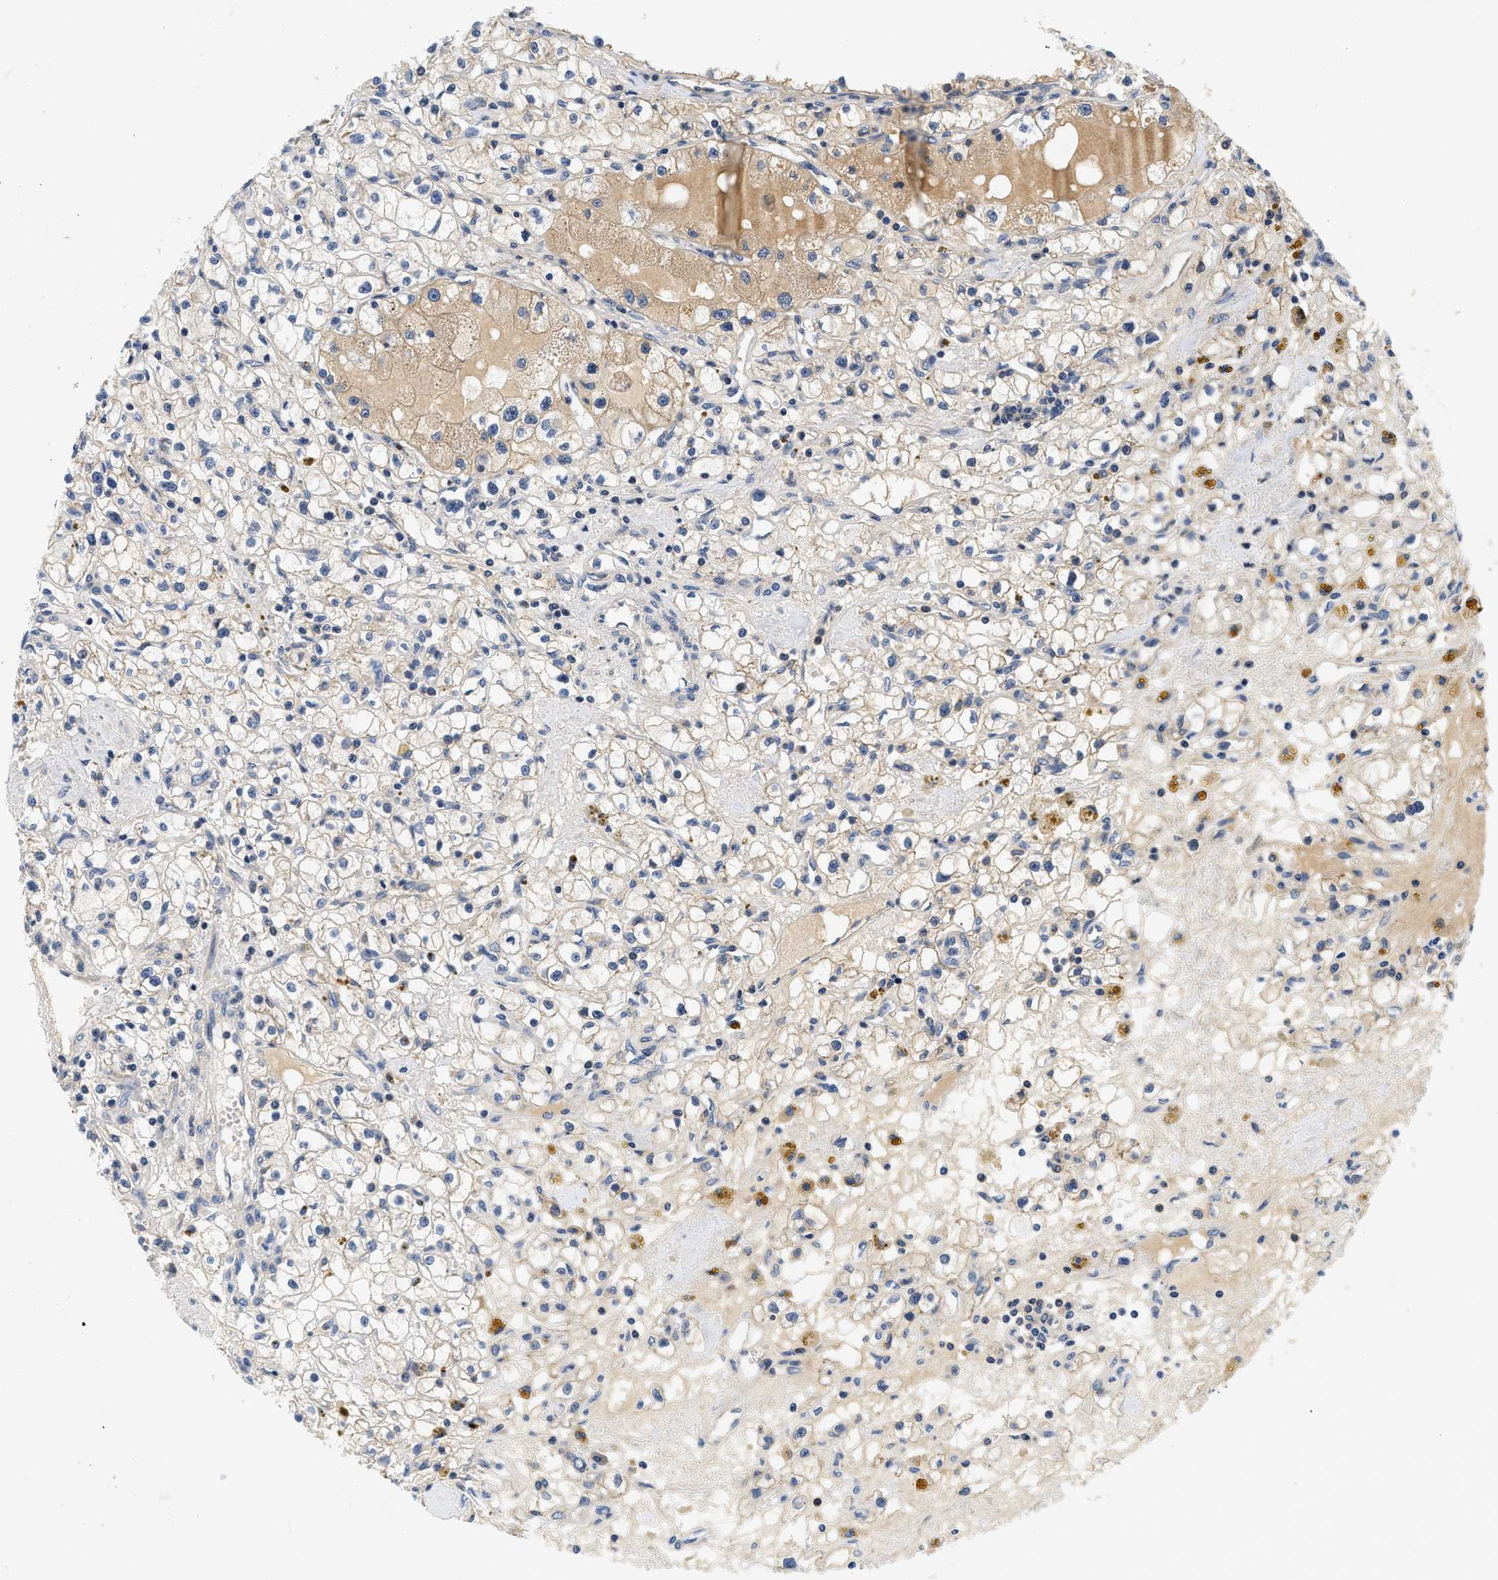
{"staining": {"intensity": "weak", "quantity": ">75%", "location": "cytoplasmic/membranous"}, "tissue": "renal cancer", "cell_type": "Tumor cells", "image_type": "cancer", "snomed": [{"axis": "morphology", "description": "Adenocarcinoma, NOS"}, {"axis": "topography", "description": "Kidney"}], "caption": "This histopathology image exhibits immunohistochemistry (IHC) staining of renal cancer, with low weak cytoplasmic/membranous staining in about >75% of tumor cells.", "gene": "PDP1", "patient": {"sex": "male", "age": 56}}